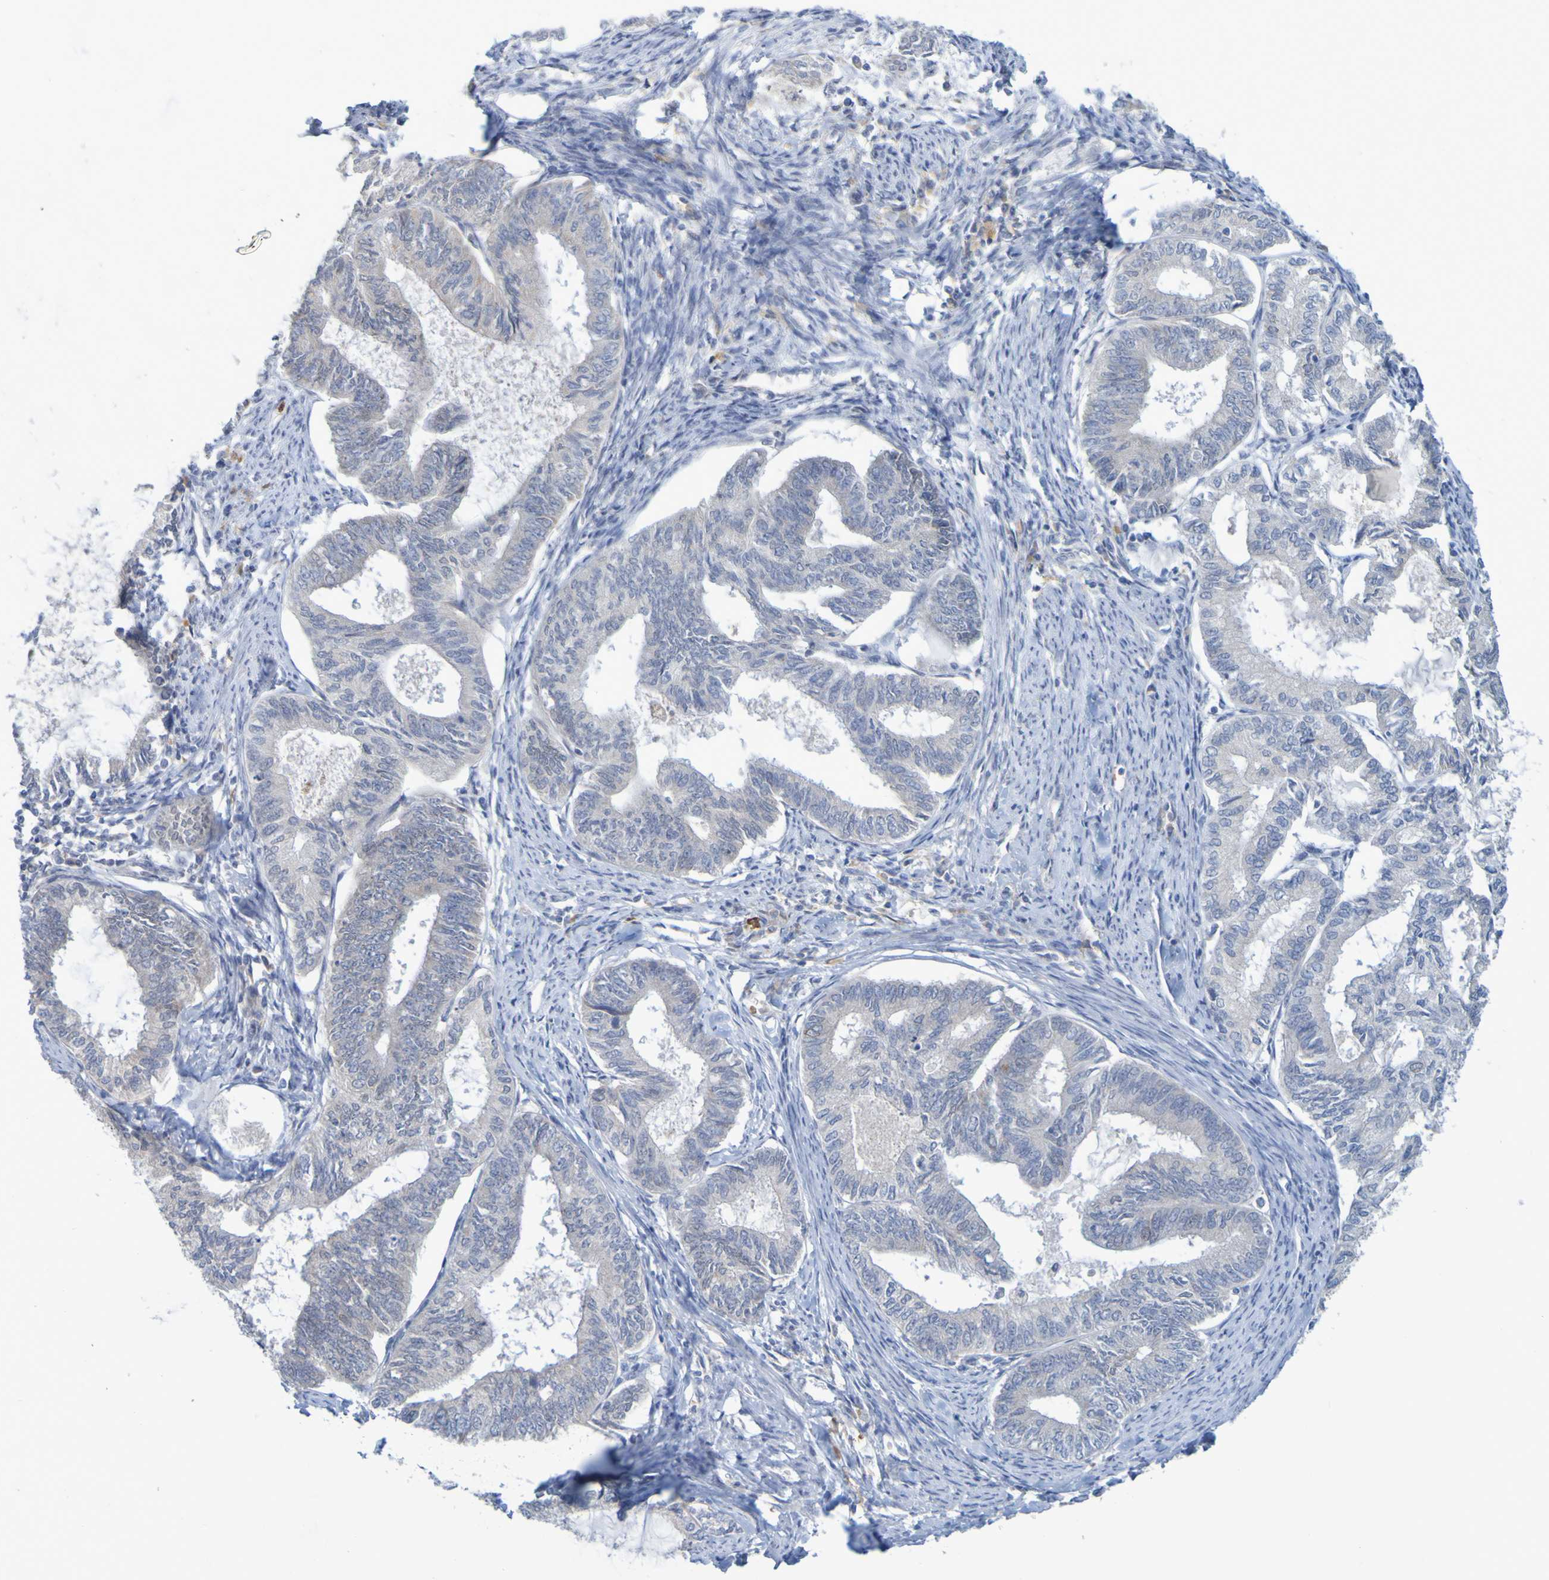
{"staining": {"intensity": "negative", "quantity": "none", "location": "none"}, "tissue": "endometrial cancer", "cell_type": "Tumor cells", "image_type": "cancer", "snomed": [{"axis": "morphology", "description": "Adenocarcinoma, NOS"}, {"axis": "topography", "description": "Endometrium"}], "caption": "This image is of endometrial cancer stained with IHC to label a protein in brown with the nuclei are counter-stained blue. There is no expression in tumor cells.", "gene": "LILRB5", "patient": {"sex": "female", "age": 86}}